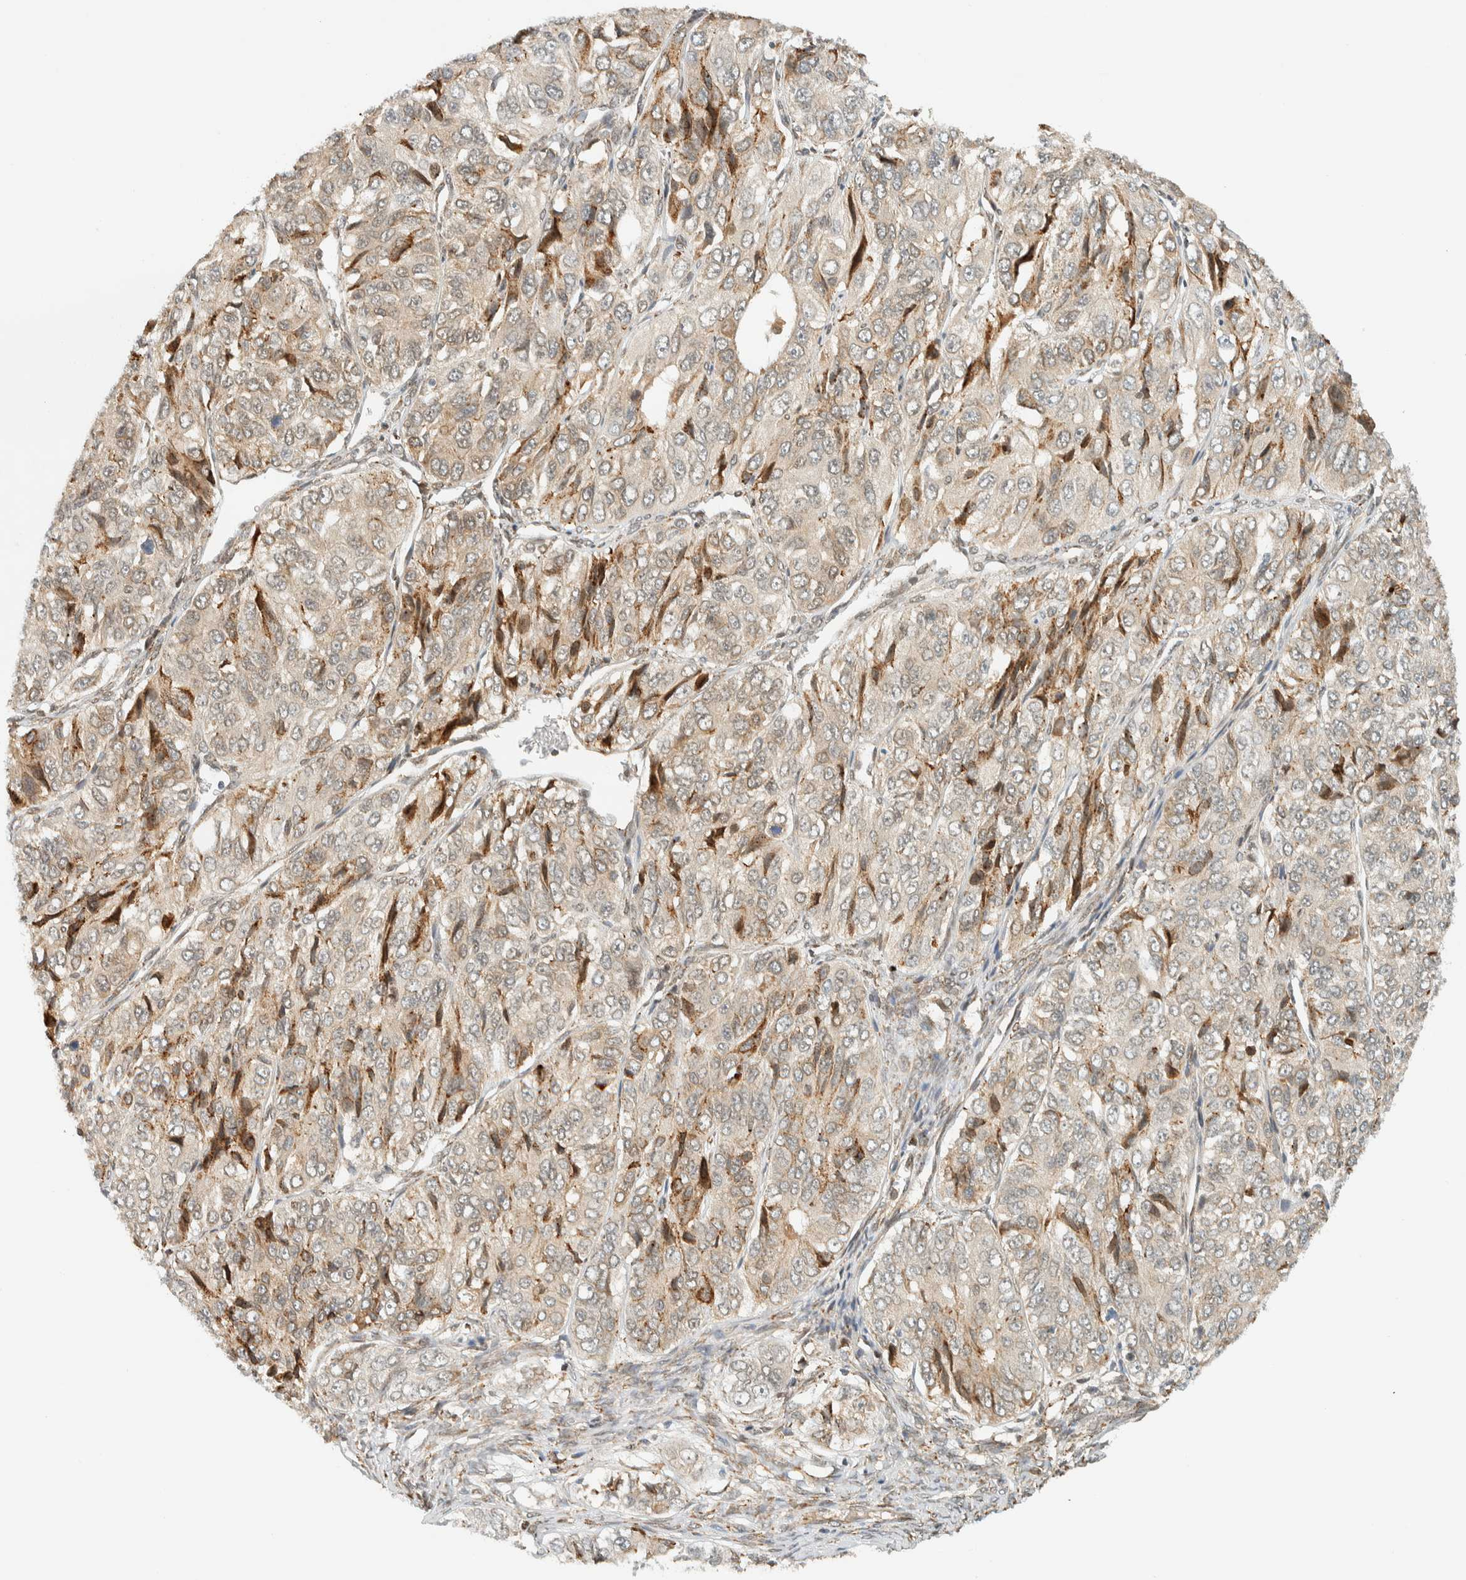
{"staining": {"intensity": "weak", "quantity": "<25%", "location": "cytoplasmic/membranous"}, "tissue": "ovarian cancer", "cell_type": "Tumor cells", "image_type": "cancer", "snomed": [{"axis": "morphology", "description": "Carcinoma, endometroid"}, {"axis": "topography", "description": "Ovary"}], "caption": "Immunohistochemistry of human endometroid carcinoma (ovarian) exhibits no positivity in tumor cells.", "gene": "ITPRID1", "patient": {"sex": "female", "age": 51}}